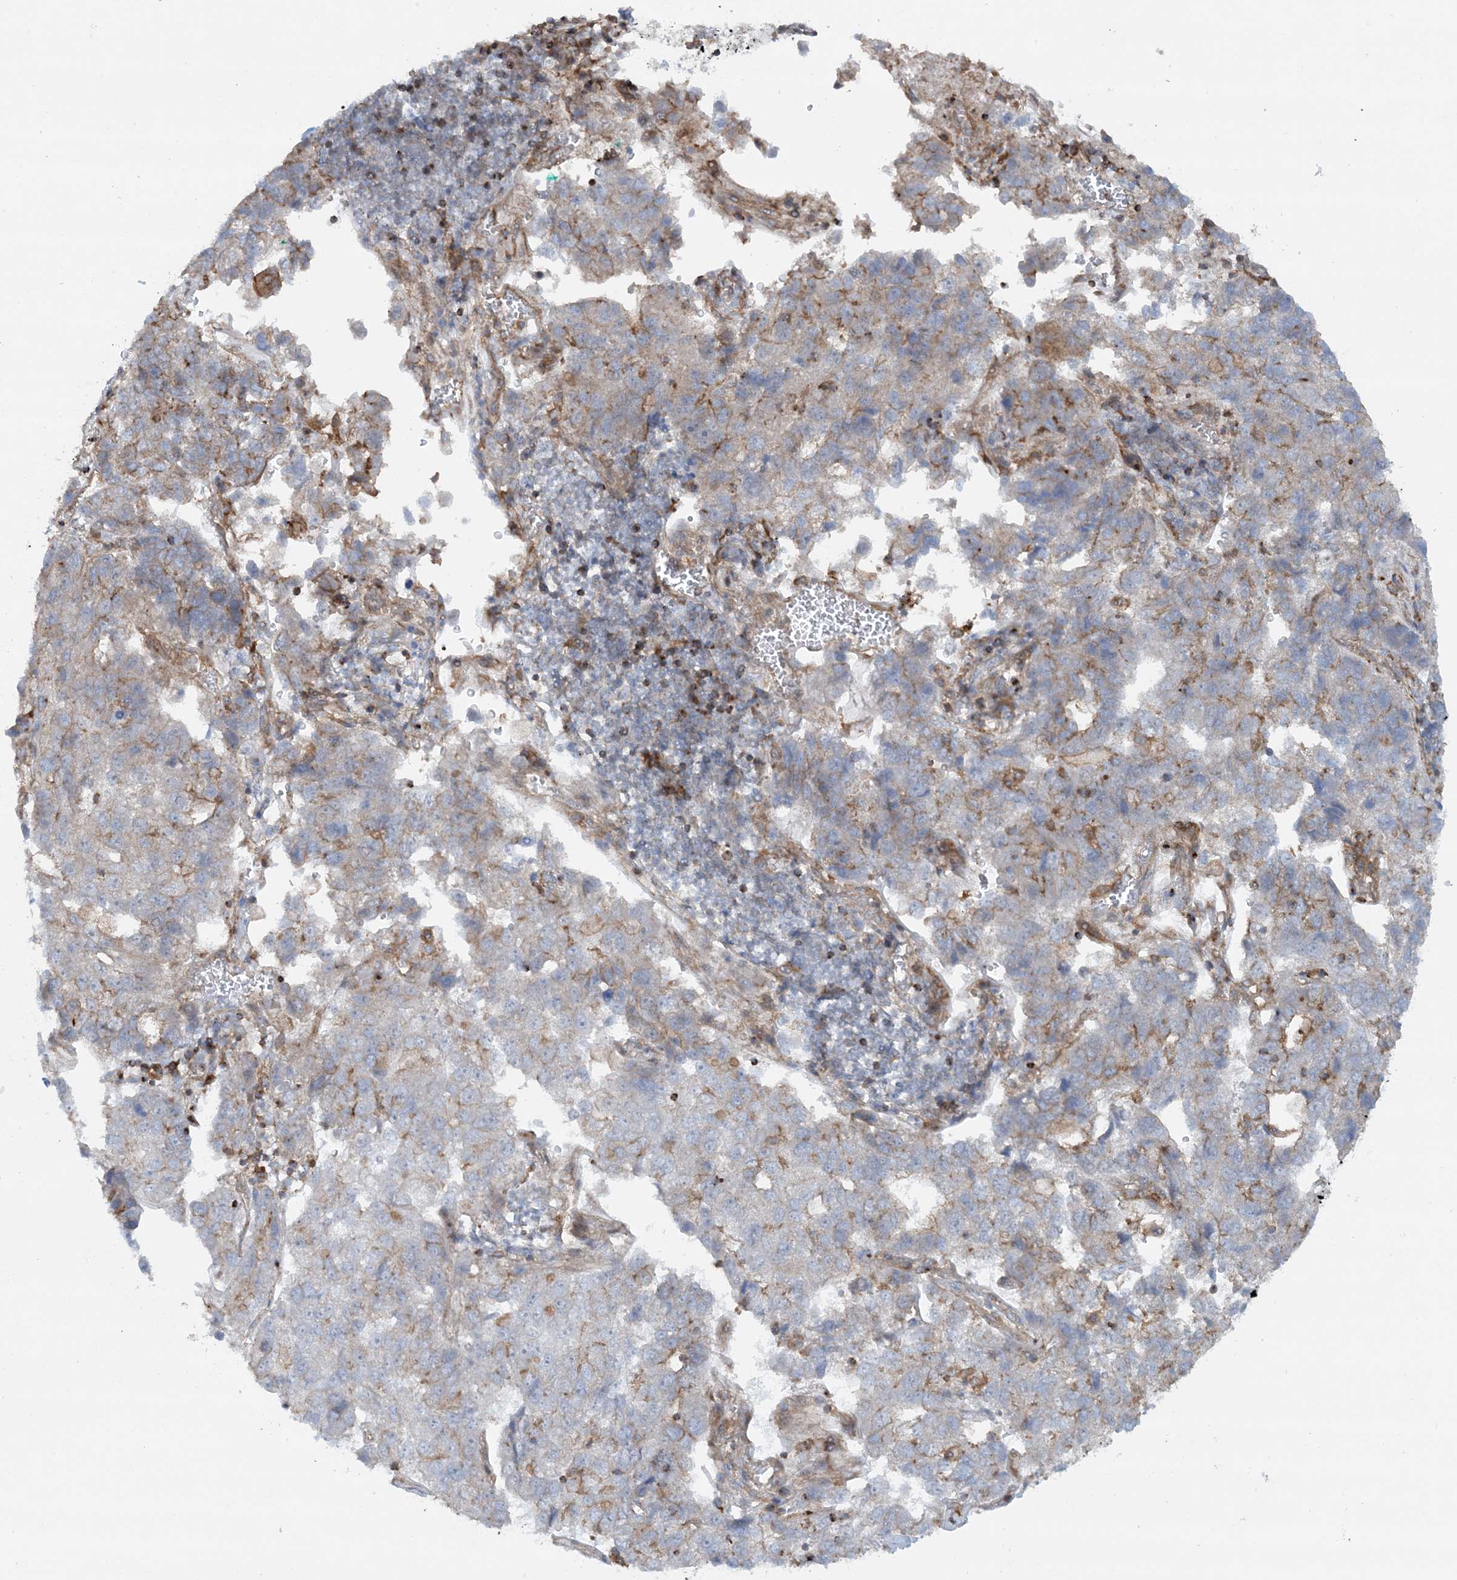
{"staining": {"intensity": "weak", "quantity": "<25%", "location": "cytoplasmic/membranous"}, "tissue": "pancreatic cancer", "cell_type": "Tumor cells", "image_type": "cancer", "snomed": [{"axis": "morphology", "description": "Adenocarcinoma, NOS"}, {"axis": "topography", "description": "Pancreas"}], "caption": "Micrograph shows no protein expression in tumor cells of pancreatic cancer tissue.", "gene": "STAM2", "patient": {"sex": "female", "age": 61}}